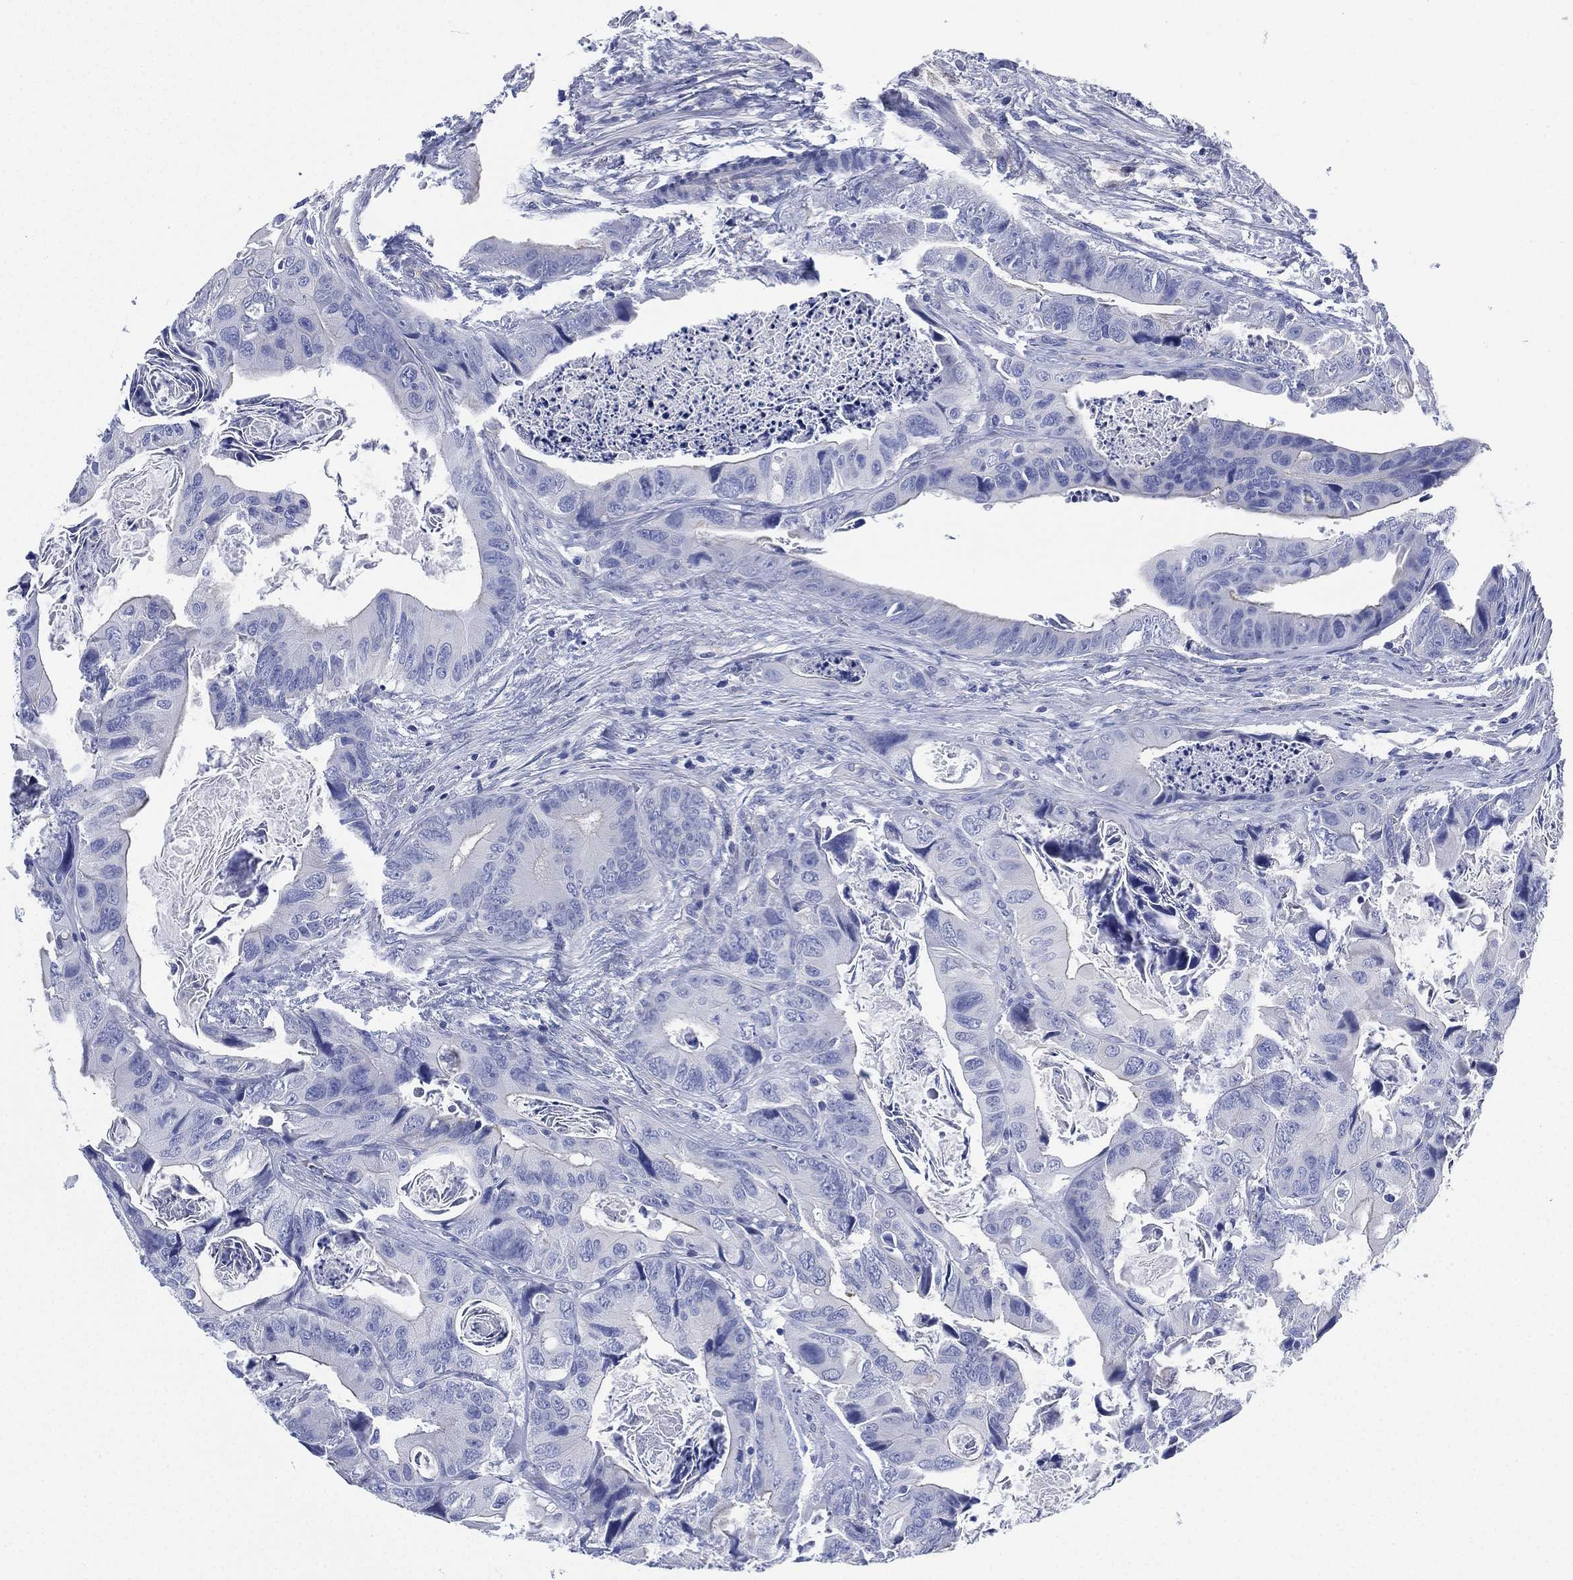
{"staining": {"intensity": "negative", "quantity": "none", "location": "none"}, "tissue": "colorectal cancer", "cell_type": "Tumor cells", "image_type": "cancer", "snomed": [{"axis": "morphology", "description": "Adenocarcinoma, NOS"}, {"axis": "topography", "description": "Rectum"}], "caption": "Histopathology image shows no significant protein expression in tumor cells of colorectal cancer.", "gene": "CCDC70", "patient": {"sex": "male", "age": 64}}